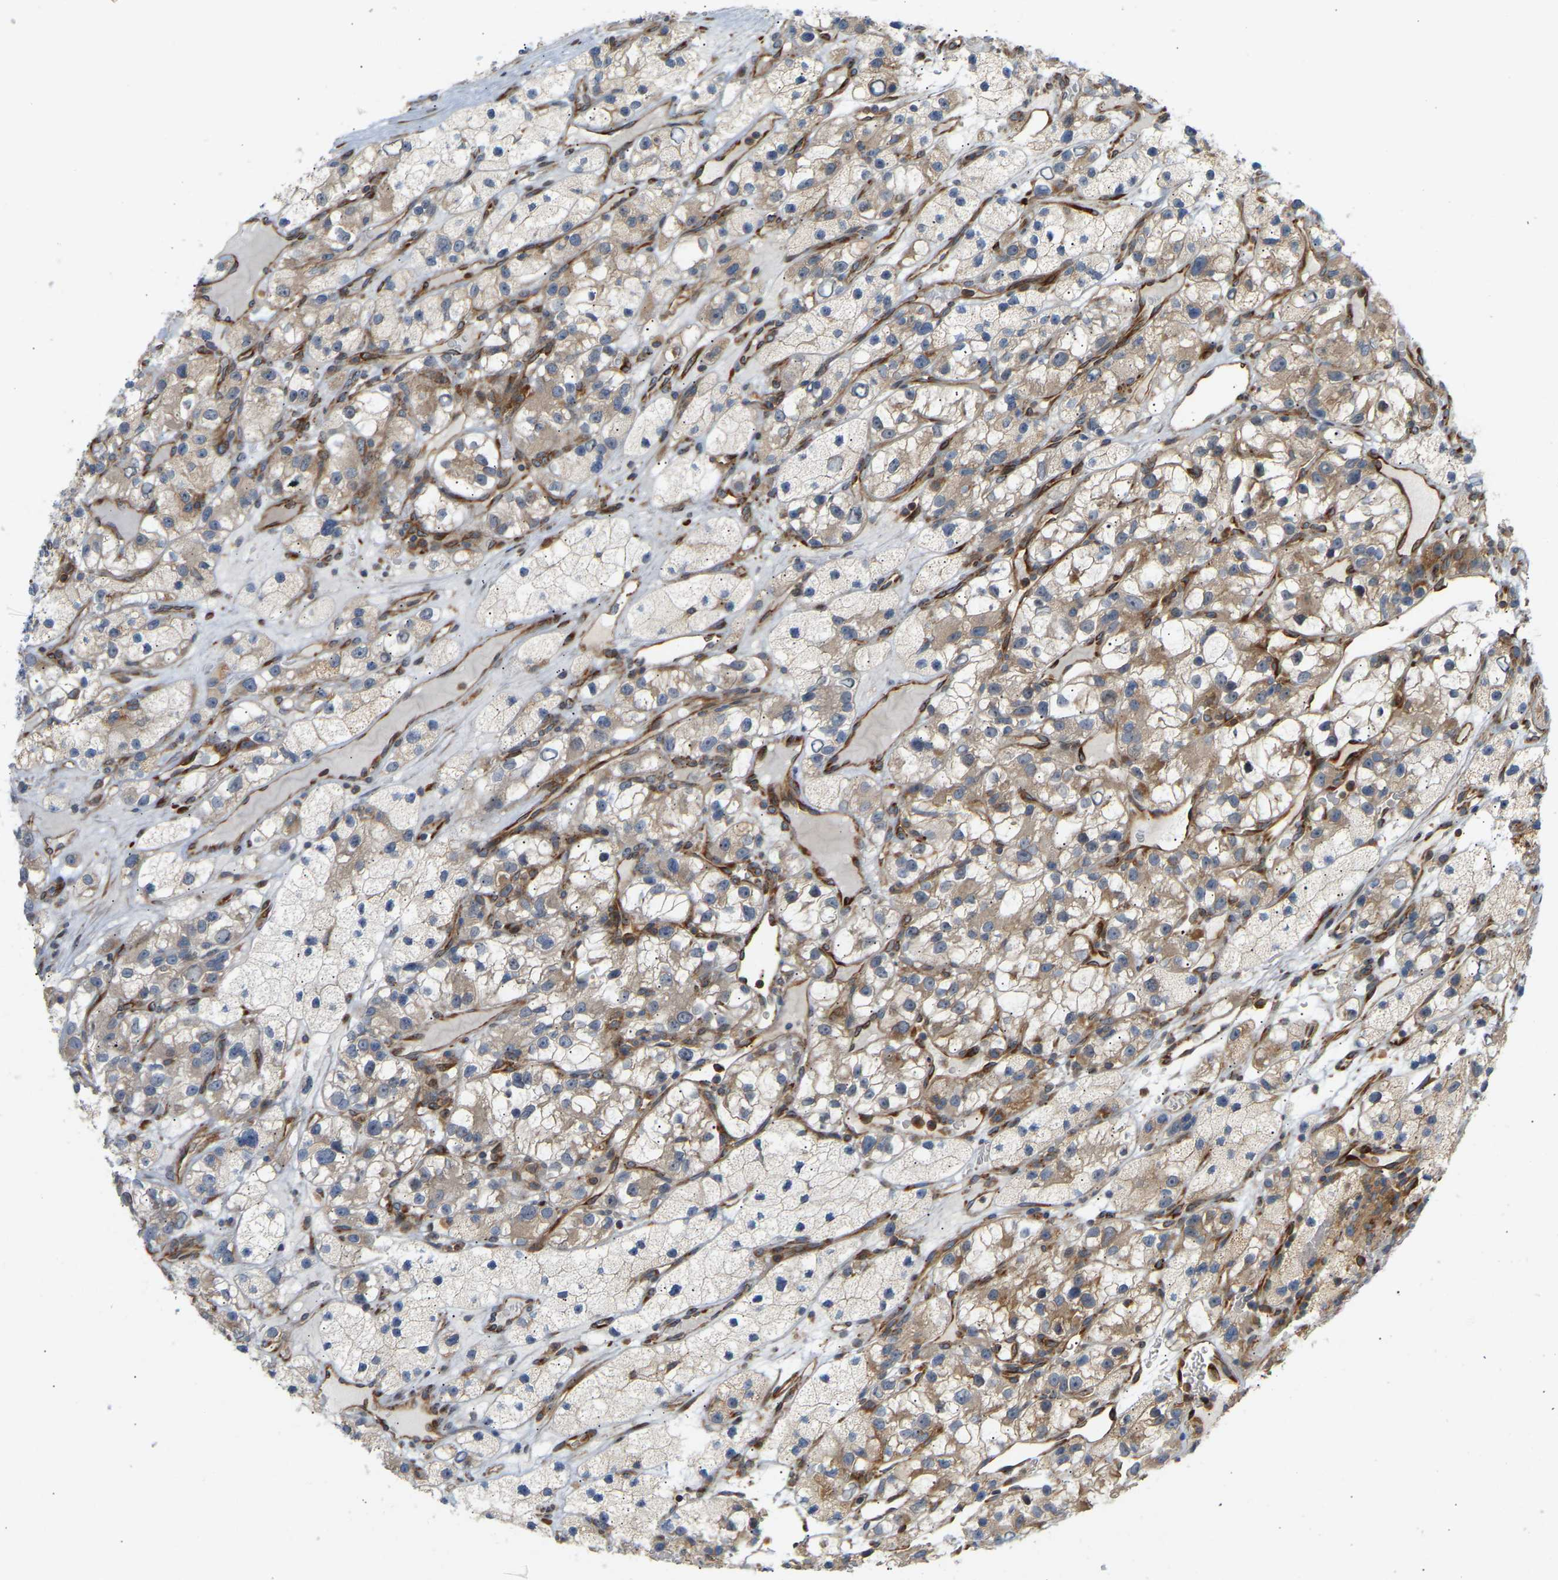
{"staining": {"intensity": "weak", "quantity": "25%-75%", "location": "cytoplasmic/membranous"}, "tissue": "renal cancer", "cell_type": "Tumor cells", "image_type": "cancer", "snomed": [{"axis": "morphology", "description": "Adenocarcinoma, NOS"}, {"axis": "topography", "description": "Kidney"}], "caption": "Renal adenocarcinoma stained for a protein reveals weak cytoplasmic/membranous positivity in tumor cells.", "gene": "PLCG2", "patient": {"sex": "female", "age": 57}}